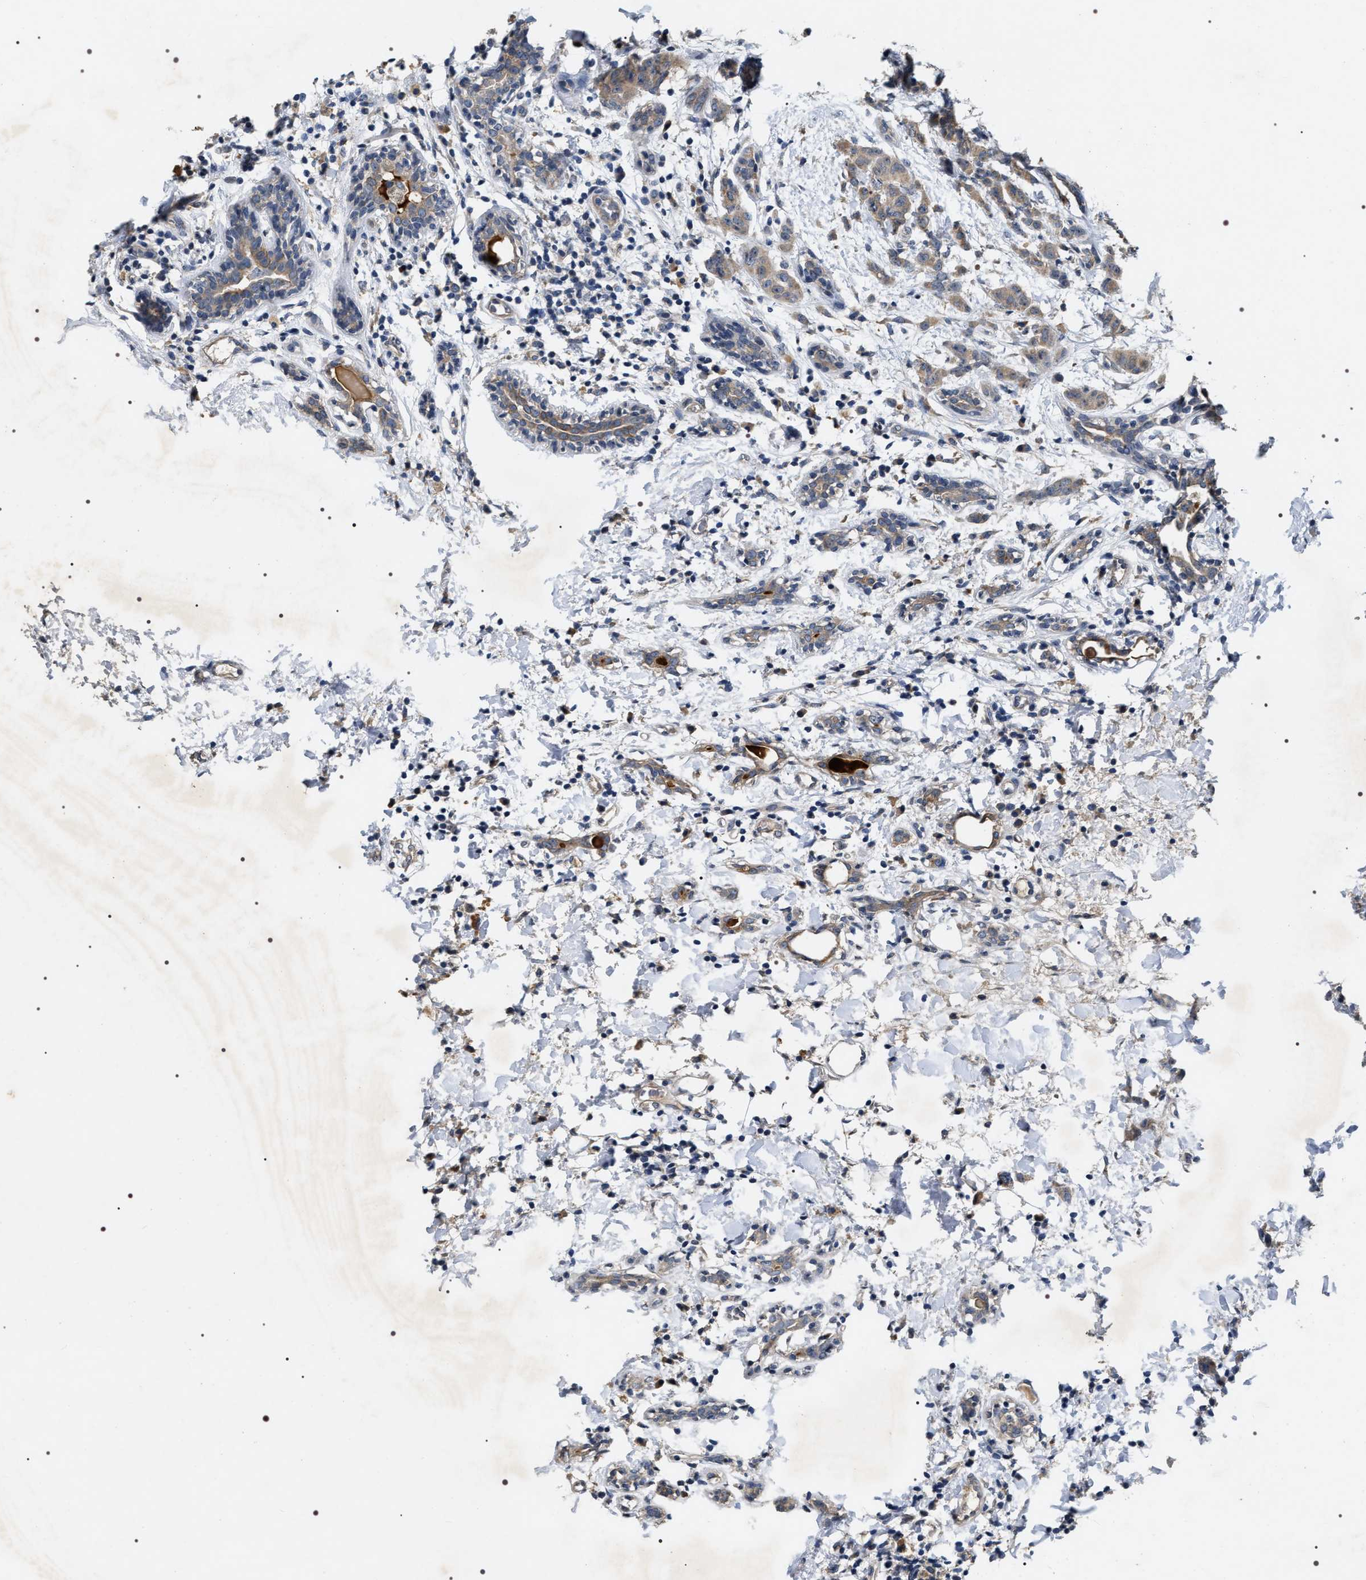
{"staining": {"intensity": "weak", "quantity": ">75%", "location": "cytoplasmic/membranous"}, "tissue": "breast cancer", "cell_type": "Tumor cells", "image_type": "cancer", "snomed": [{"axis": "morphology", "description": "Normal tissue, NOS"}, {"axis": "morphology", "description": "Duct carcinoma"}, {"axis": "topography", "description": "Breast"}], "caption": "Tumor cells demonstrate low levels of weak cytoplasmic/membranous positivity in about >75% of cells in human breast intraductal carcinoma.", "gene": "IFT81", "patient": {"sex": "female", "age": 40}}